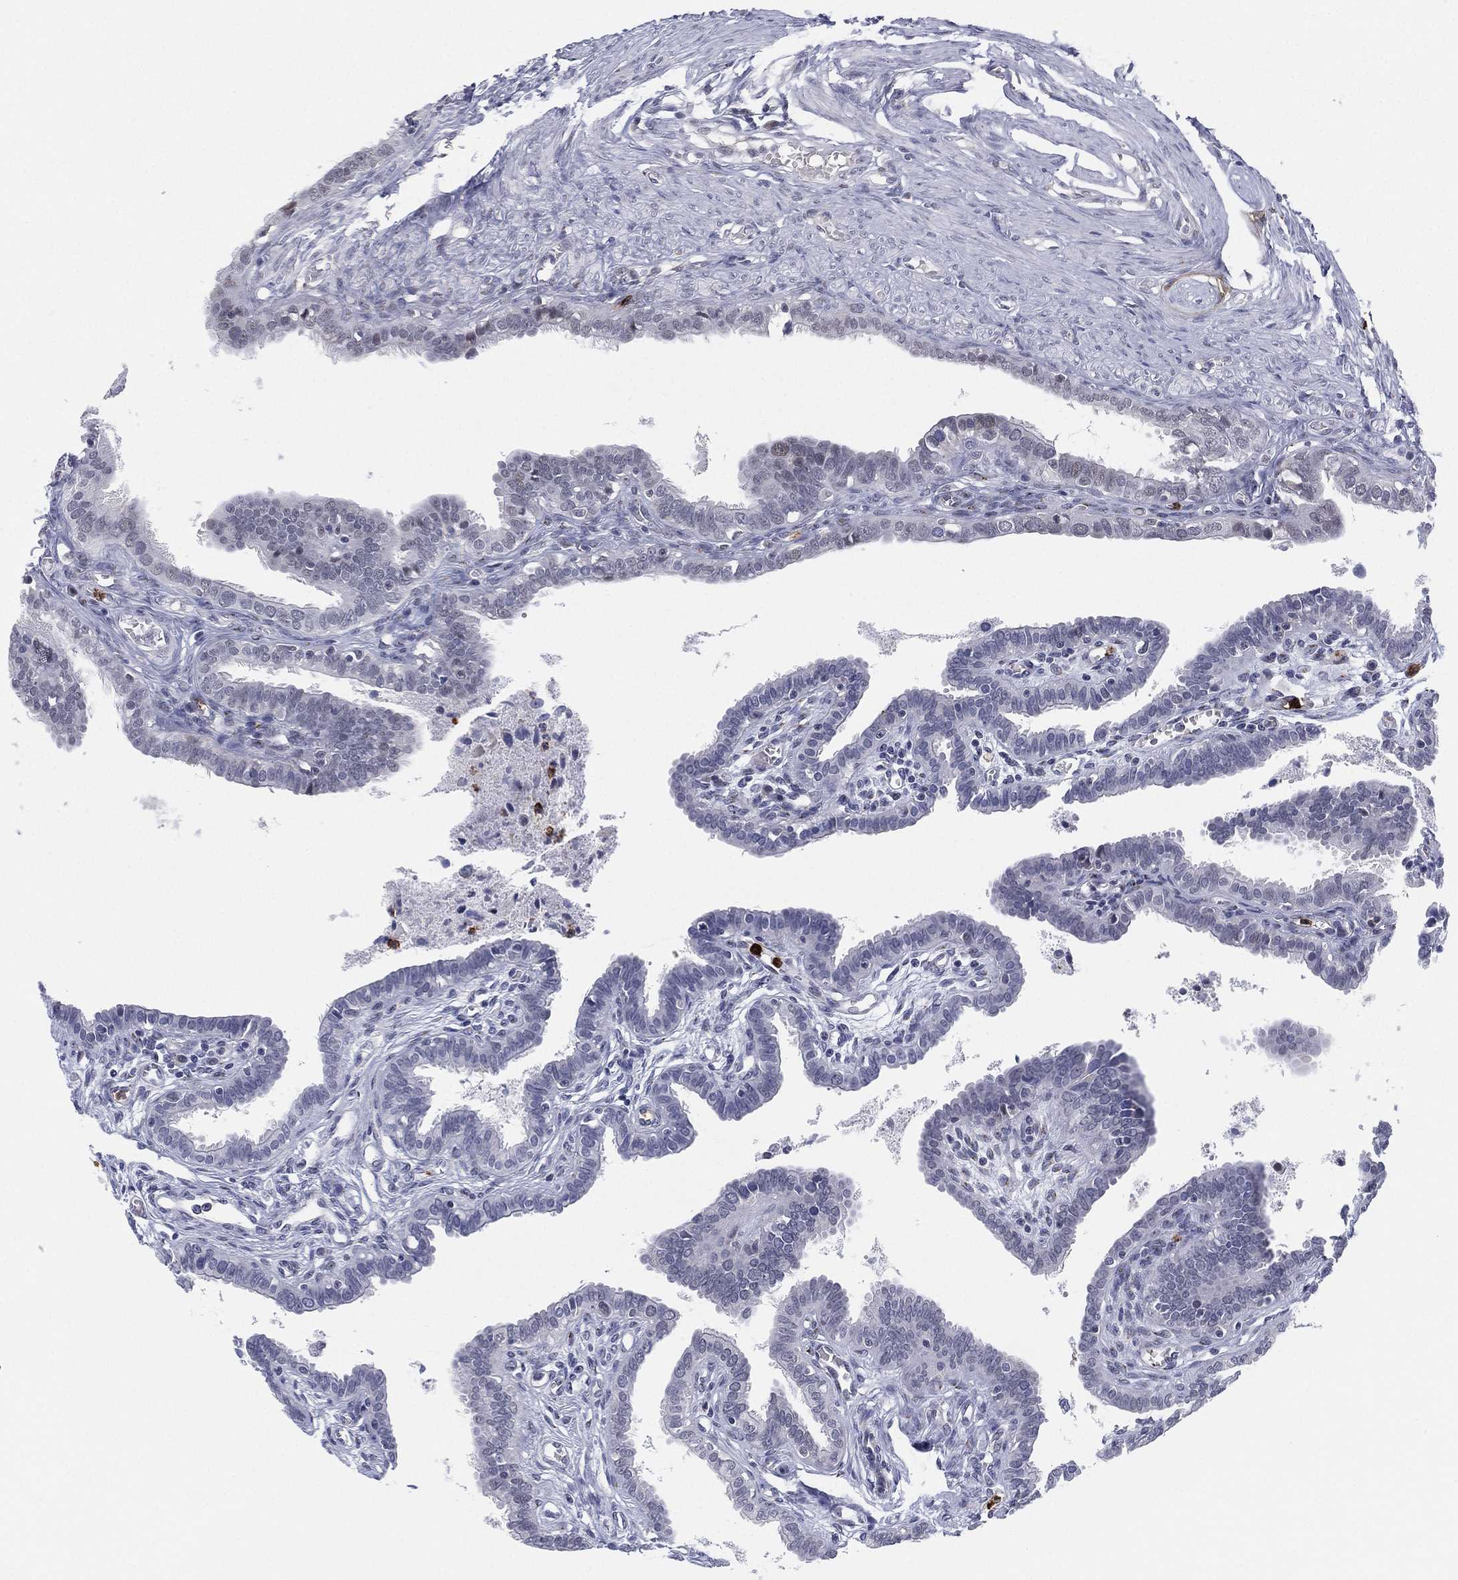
{"staining": {"intensity": "negative", "quantity": "none", "location": "none"}, "tissue": "fallopian tube", "cell_type": "Glandular cells", "image_type": "normal", "snomed": [{"axis": "morphology", "description": "Normal tissue, NOS"}, {"axis": "morphology", "description": "Carcinoma, endometroid"}, {"axis": "topography", "description": "Fallopian tube"}, {"axis": "topography", "description": "Ovary"}], "caption": "Immunohistochemistry image of benign fallopian tube stained for a protein (brown), which shows no positivity in glandular cells. (DAB IHC with hematoxylin counter stain).", "gene": "CD177", "patient": {"sex": "female", "age": 42}}